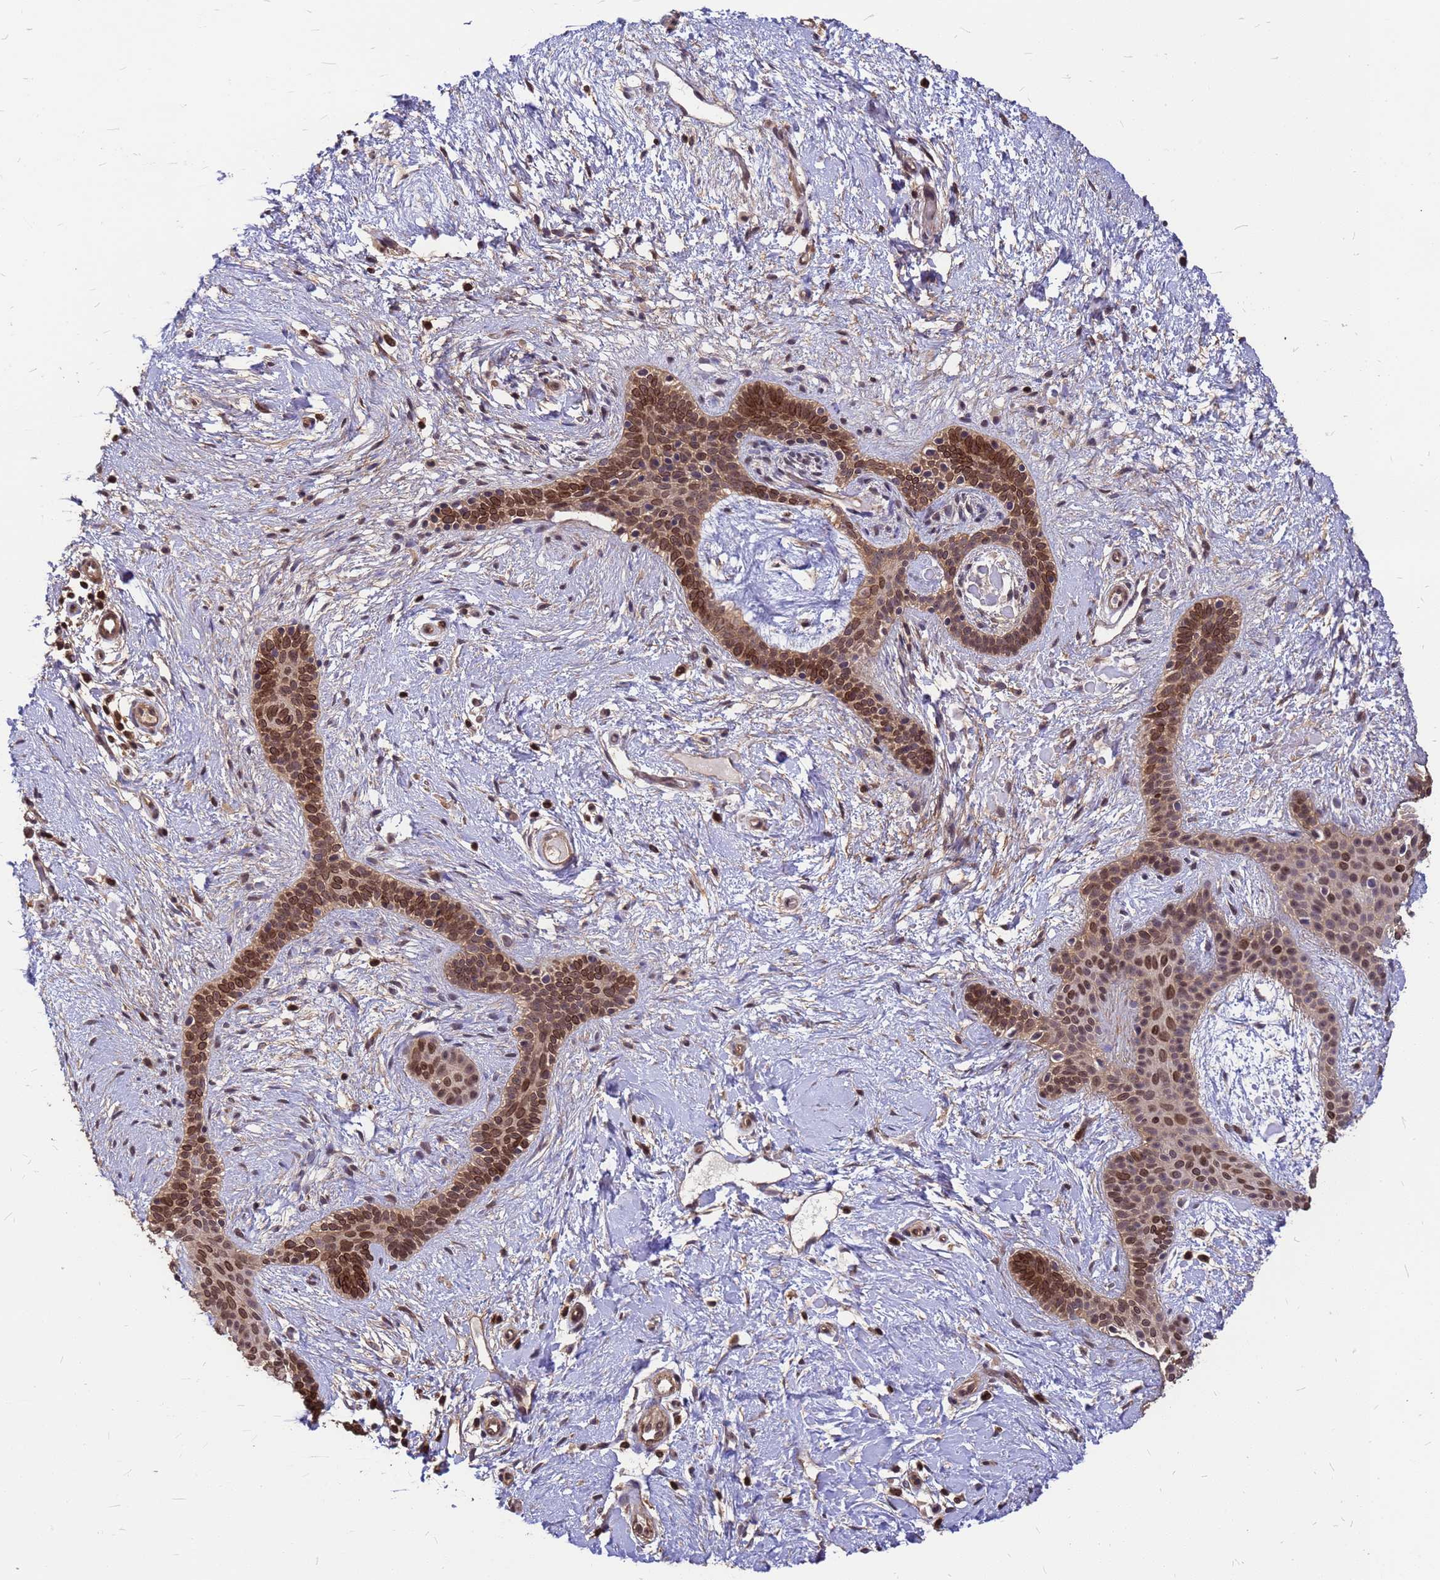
{"staining": {"intensity": "moderate", "quantity": ">75%", "location": "cytoplasmic/membranous,nuclear"}, "tissue": "skin cancer", "cell_type": "Tumor cells", "image_type": "cancer", "snomed": [{"axis": "morphology", "description": "Basal cell carcinoma"}, {"axis": "topography", "description": "Skin"}], "caption": "IHC of human skin cancer exhibits medium levels of moderate cytoplasmic/membranous and nuclear expression in approximately >75% of tumor cells.", "gene": "C1orf35", "patient": {"sex": "male", "age": 78}}